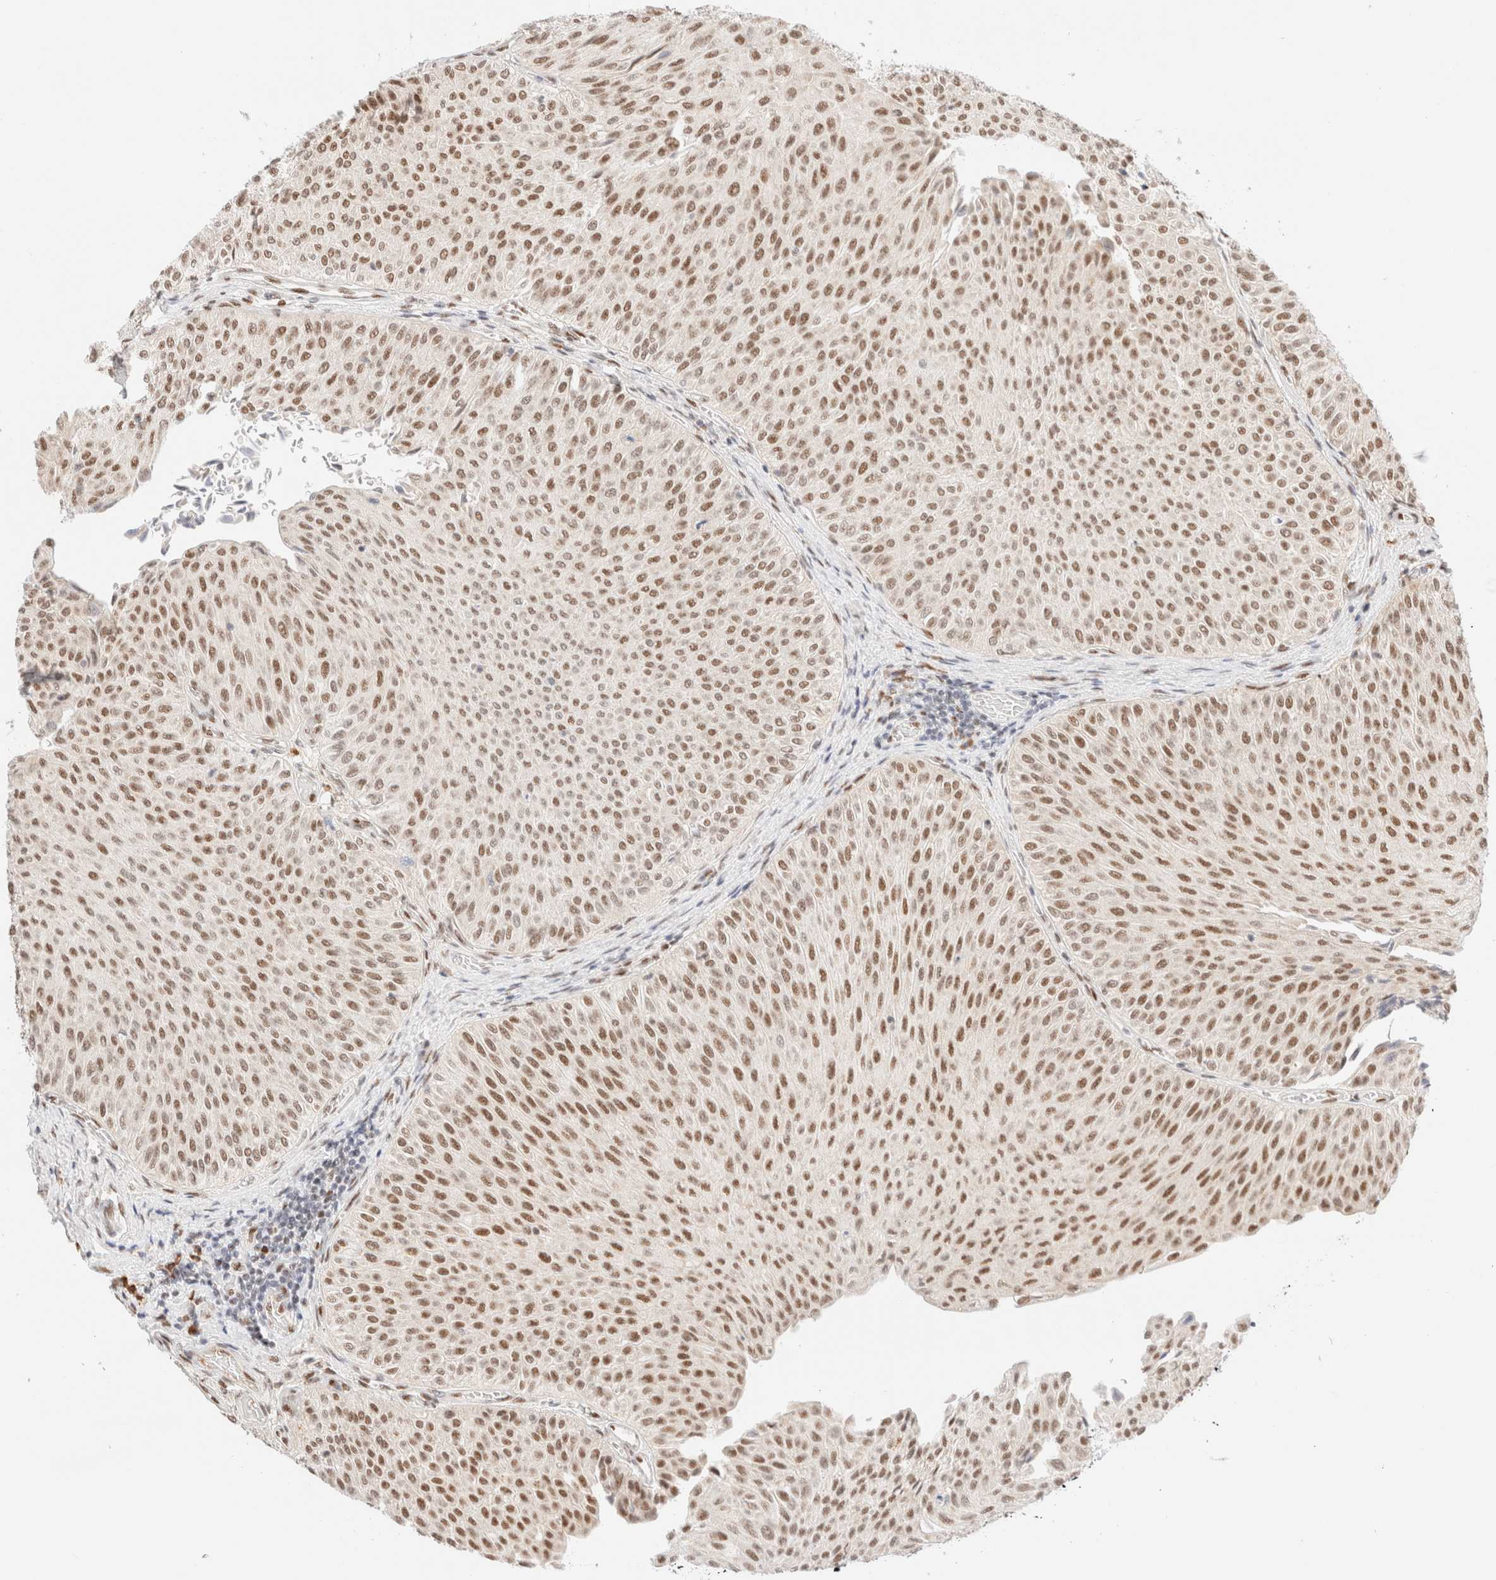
{"staining": {"intensity": "moderate", "quantity": ">75%", "location": "nuclear"}, "tissue": "urothelial cancer", "cell_type": "Tumor cells", "image_type": "cancer", "snomed": [{"axis": "morphology", "description": "Urothelial carcinoma, Low grade"}, {"axis": "topography", "description": "Urinary bladder"}], "caption": "Immunohistochemistry (IHC) (DAB) staining of human urothelial cancer exhibits moderate nuclear protein staining in about >75% of tumor cells.", "gene": "CIC", "patient": {"sex": "male", "age": 78}}